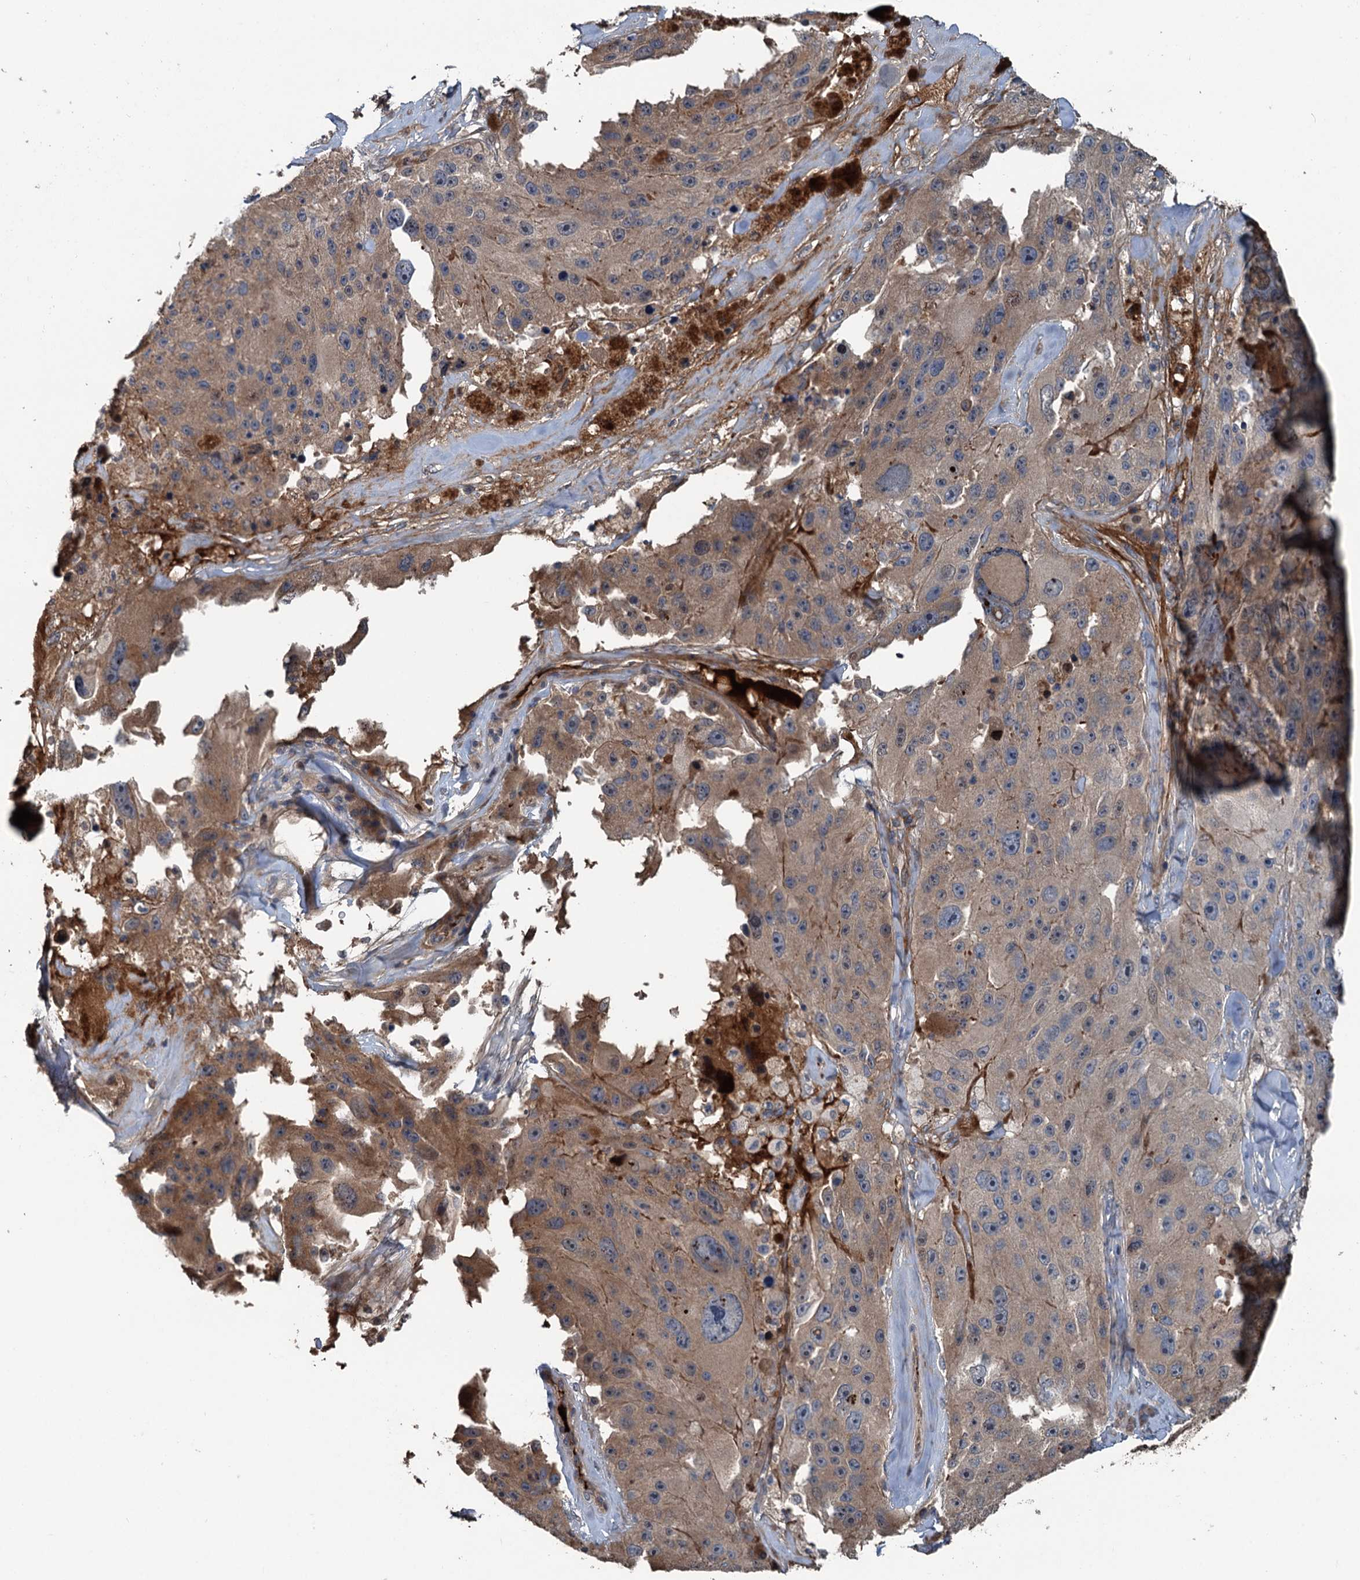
{"staining": {"intensity": "weak", "quantity": ">75%", "location": "cytoplasmic/membranous"}, "tissue": "melanoma", "cell_type": "Tumor cells", "image_type": "cancer", "snomed": [{"axis": "morphology", "description": "Malignant melanoma, Metastatic site"}, {"axis": "topography", "description": "Lymph node"}], "caption": "Weak cytoplasmic/membranous positivity is identified in about >75% of tumor cells in malignant melanoma (metastatic site). (brown staining indicates protein expression, while blue staining denotes nuclei).", "gene": "TEDC1", "patient": {"sex": "male", "age": 62}}